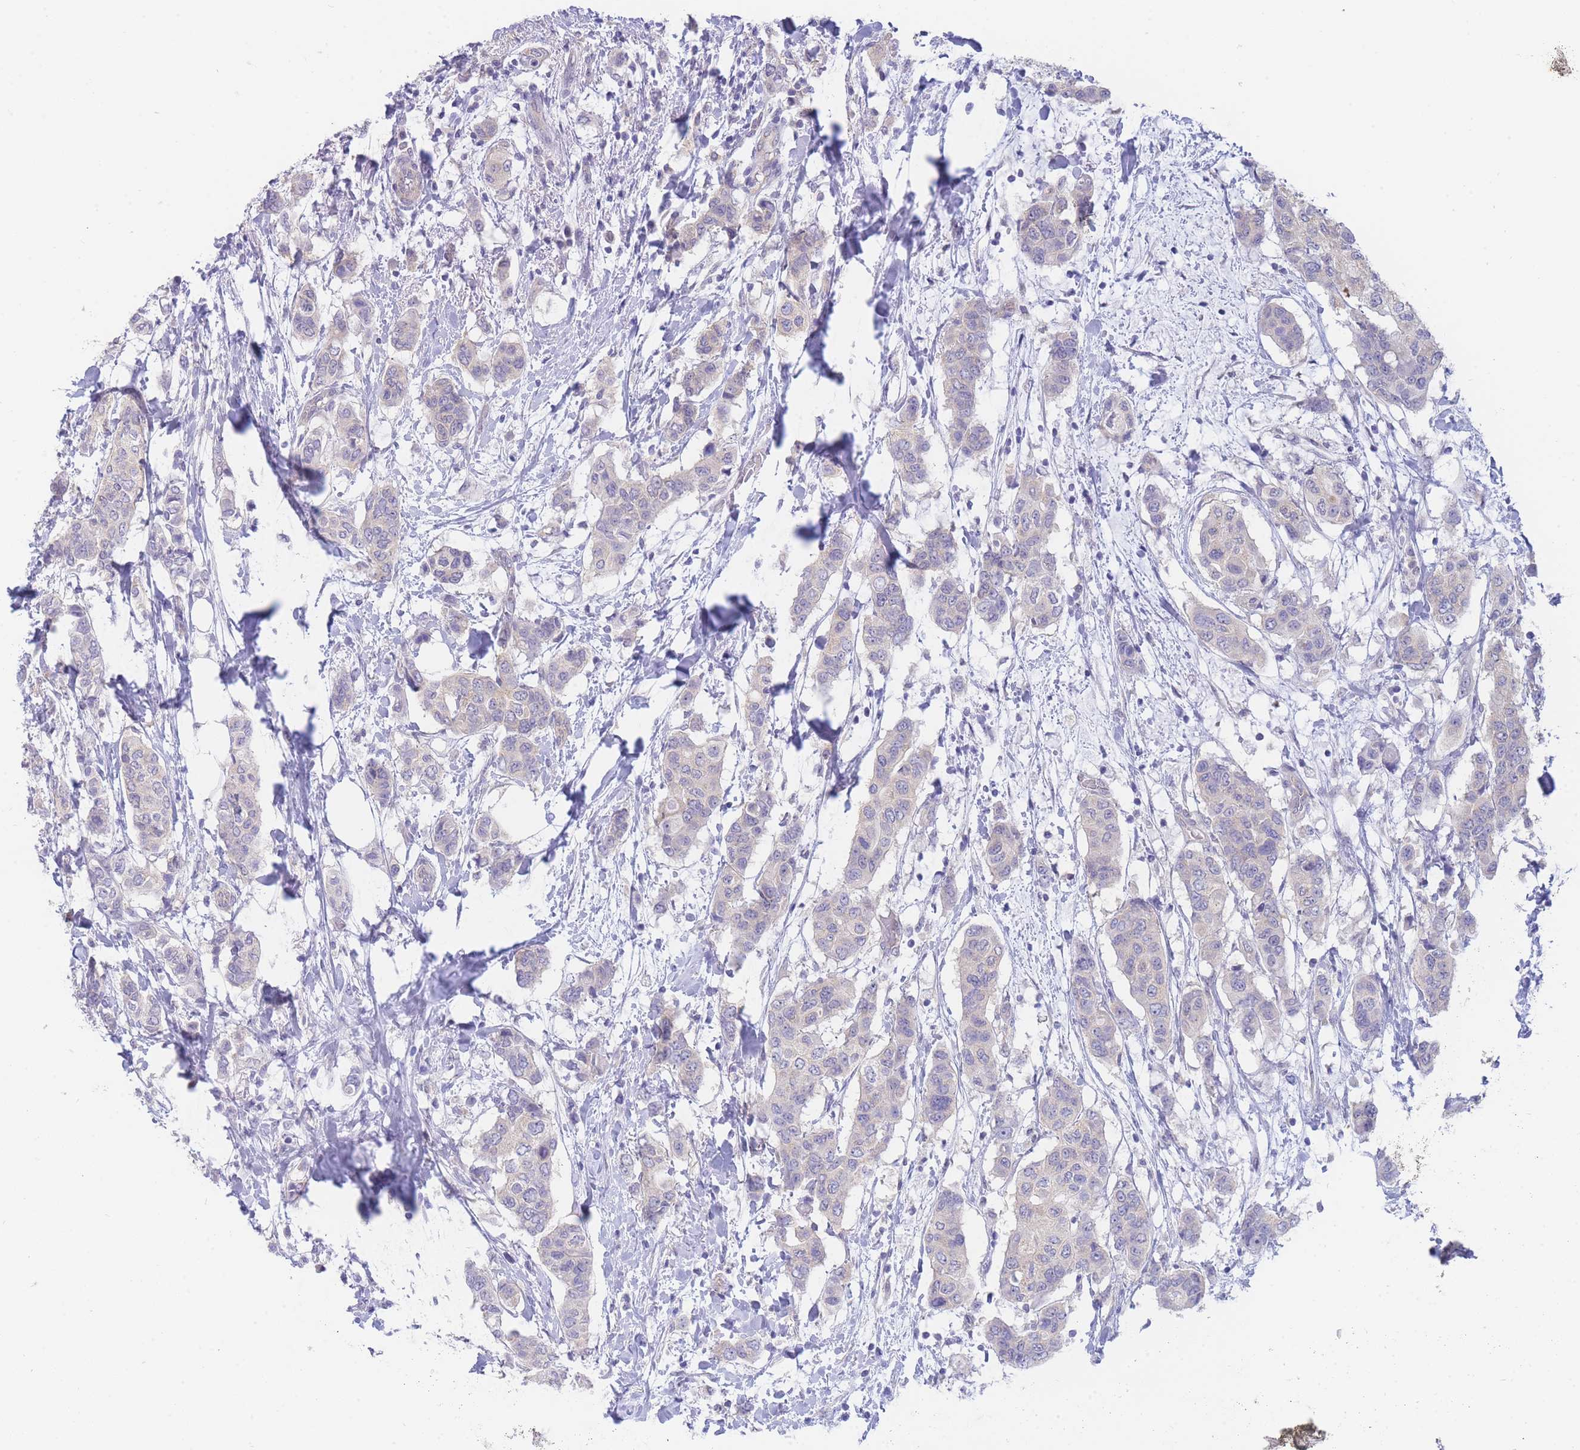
{"staining": {"intensity": "negative", "quantity": "none", "location": "none"}, "tissue": "breast cancer", "cell_type": "Tumor cells", "image_type": "cancer", "snomed": [{"axis": "morphology", "description": "Lobular carcinoma"}, {"axis": "topography", "description": "Breast"}], "caption": "Tumor cells are negative for brown protein staining in breast cancer.", "gene": "SUGT1", "patient": {"sex": "female", "age": 51}}